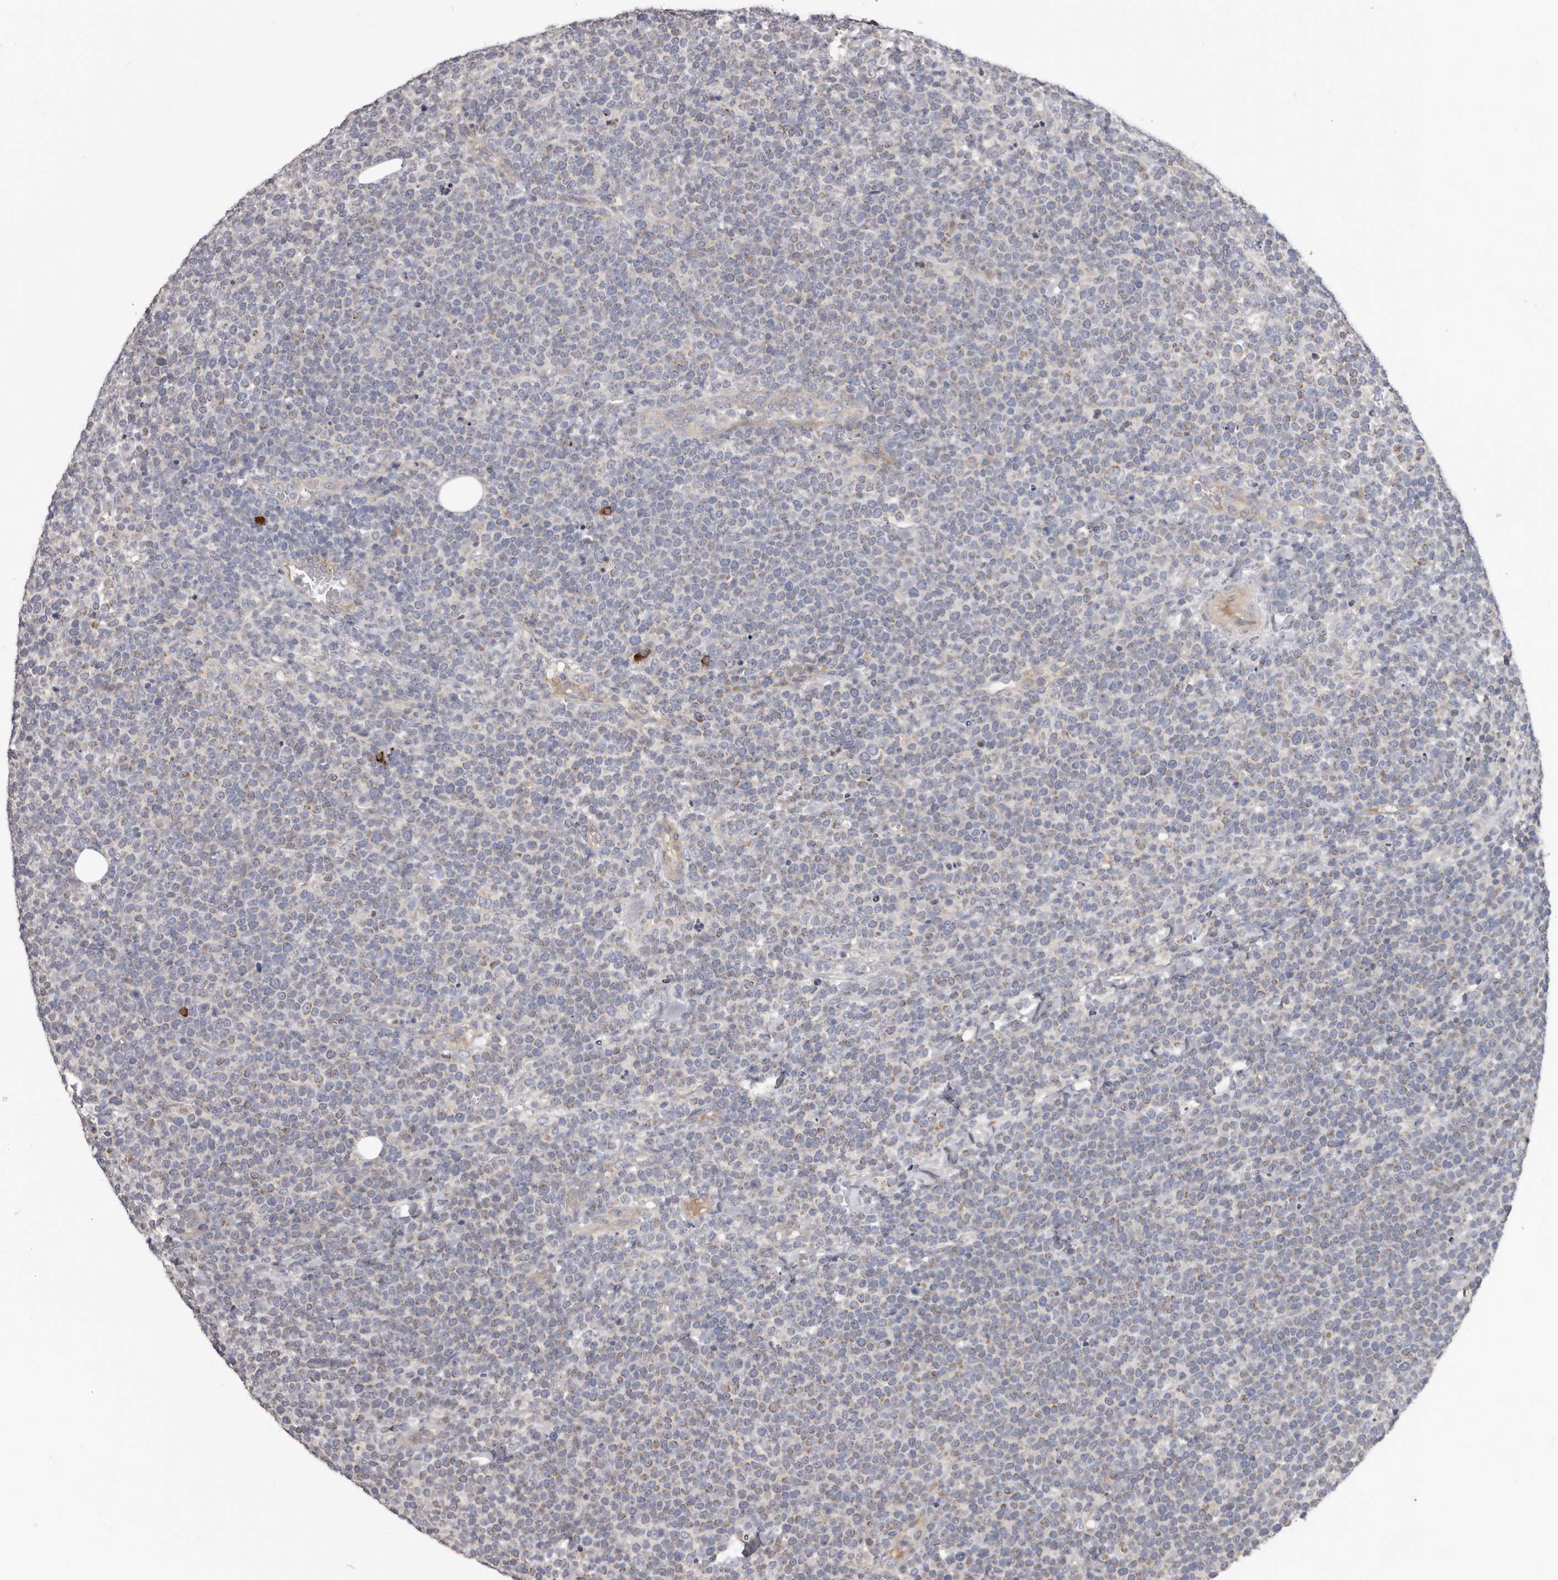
{"staining": {"intensity": "weak", "quantity": "<25%", "location": "cytoplasmic/membranous"}, "tissue": "lymphoma", "cell_type": "Tumor cells", "image_type": "cancer", "snomed": [{"axis": "morphology", "description": "Malignant lymphoma, non-Hodgkin's type, High grade"}, {"axis": "topography", "description": "Lymph node"}], "caption": "Immunohistochemistry (IHC) photomicrograph of neoplastic tissue: lymphoma stained with DAB reveals no significant protein staining in tumor cells. The staining is performed using DAB brown chromogen with nuclei counter-stained in using hematoxylin.", "gene": "SPTA1", "patient": {"sex": "male", "age": 61}}